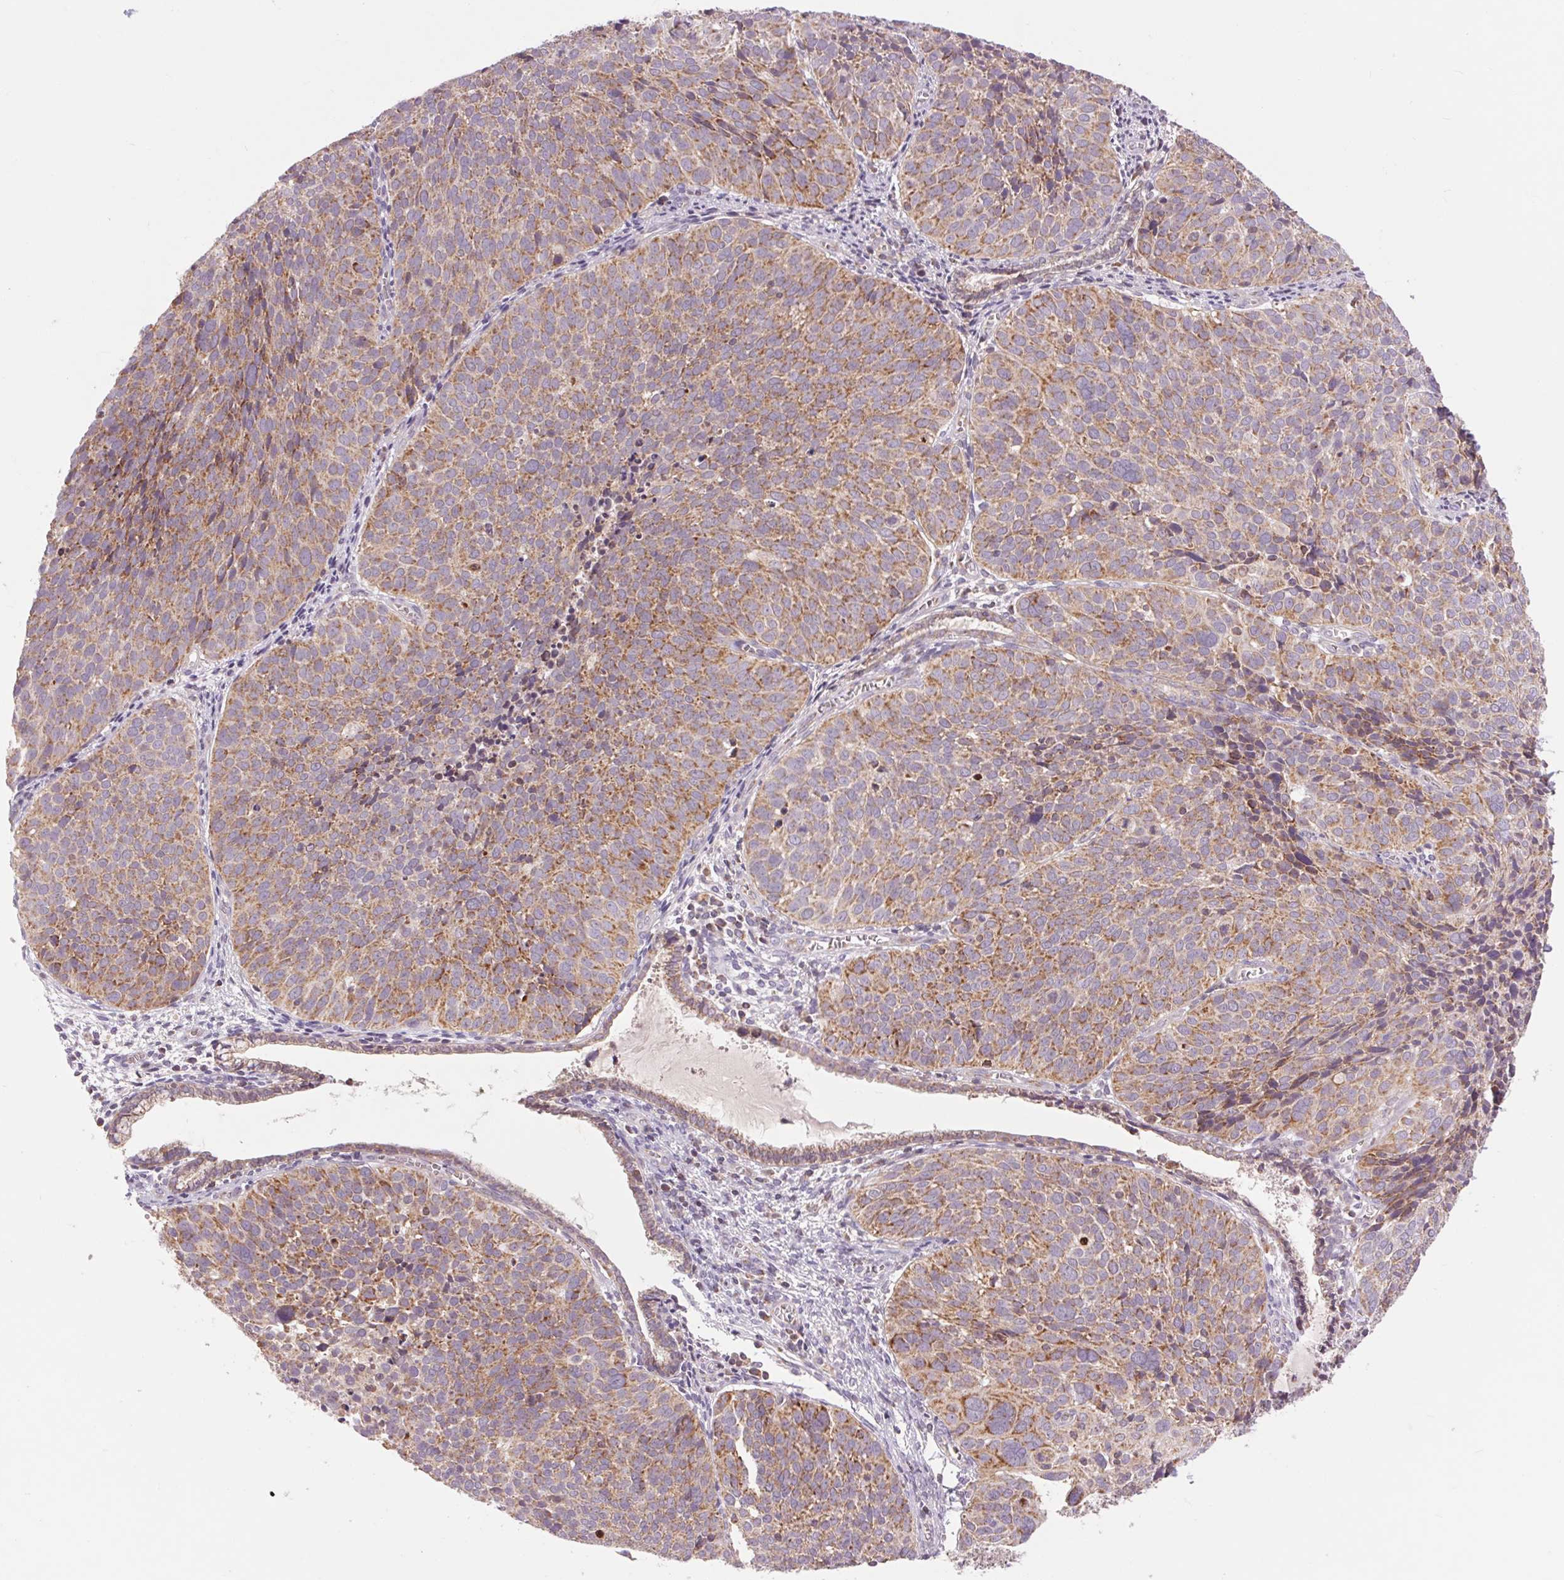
{"staining": {"intensity": "moderate", "quantity": ">75%", "location": "cytoplasmic/membranous"}, "tissue": "cervical cancer", "cell_type": "Tumor cells", "image_type": "cancer", "snomed": [{"axis": "morphology", "description": "Squamous cell carcinoma, NOS"}, {"axis": "topography", "description": "Cervix"}], "caption": "Human squamous cell carcinoma (cervical) stained for a protein (brown) shows moderate cytoplasmic/membranous positive staining in about >75% of tumor cells.", "gene": "COX6A1", "patient": {"sex": "female", "age": 39}}